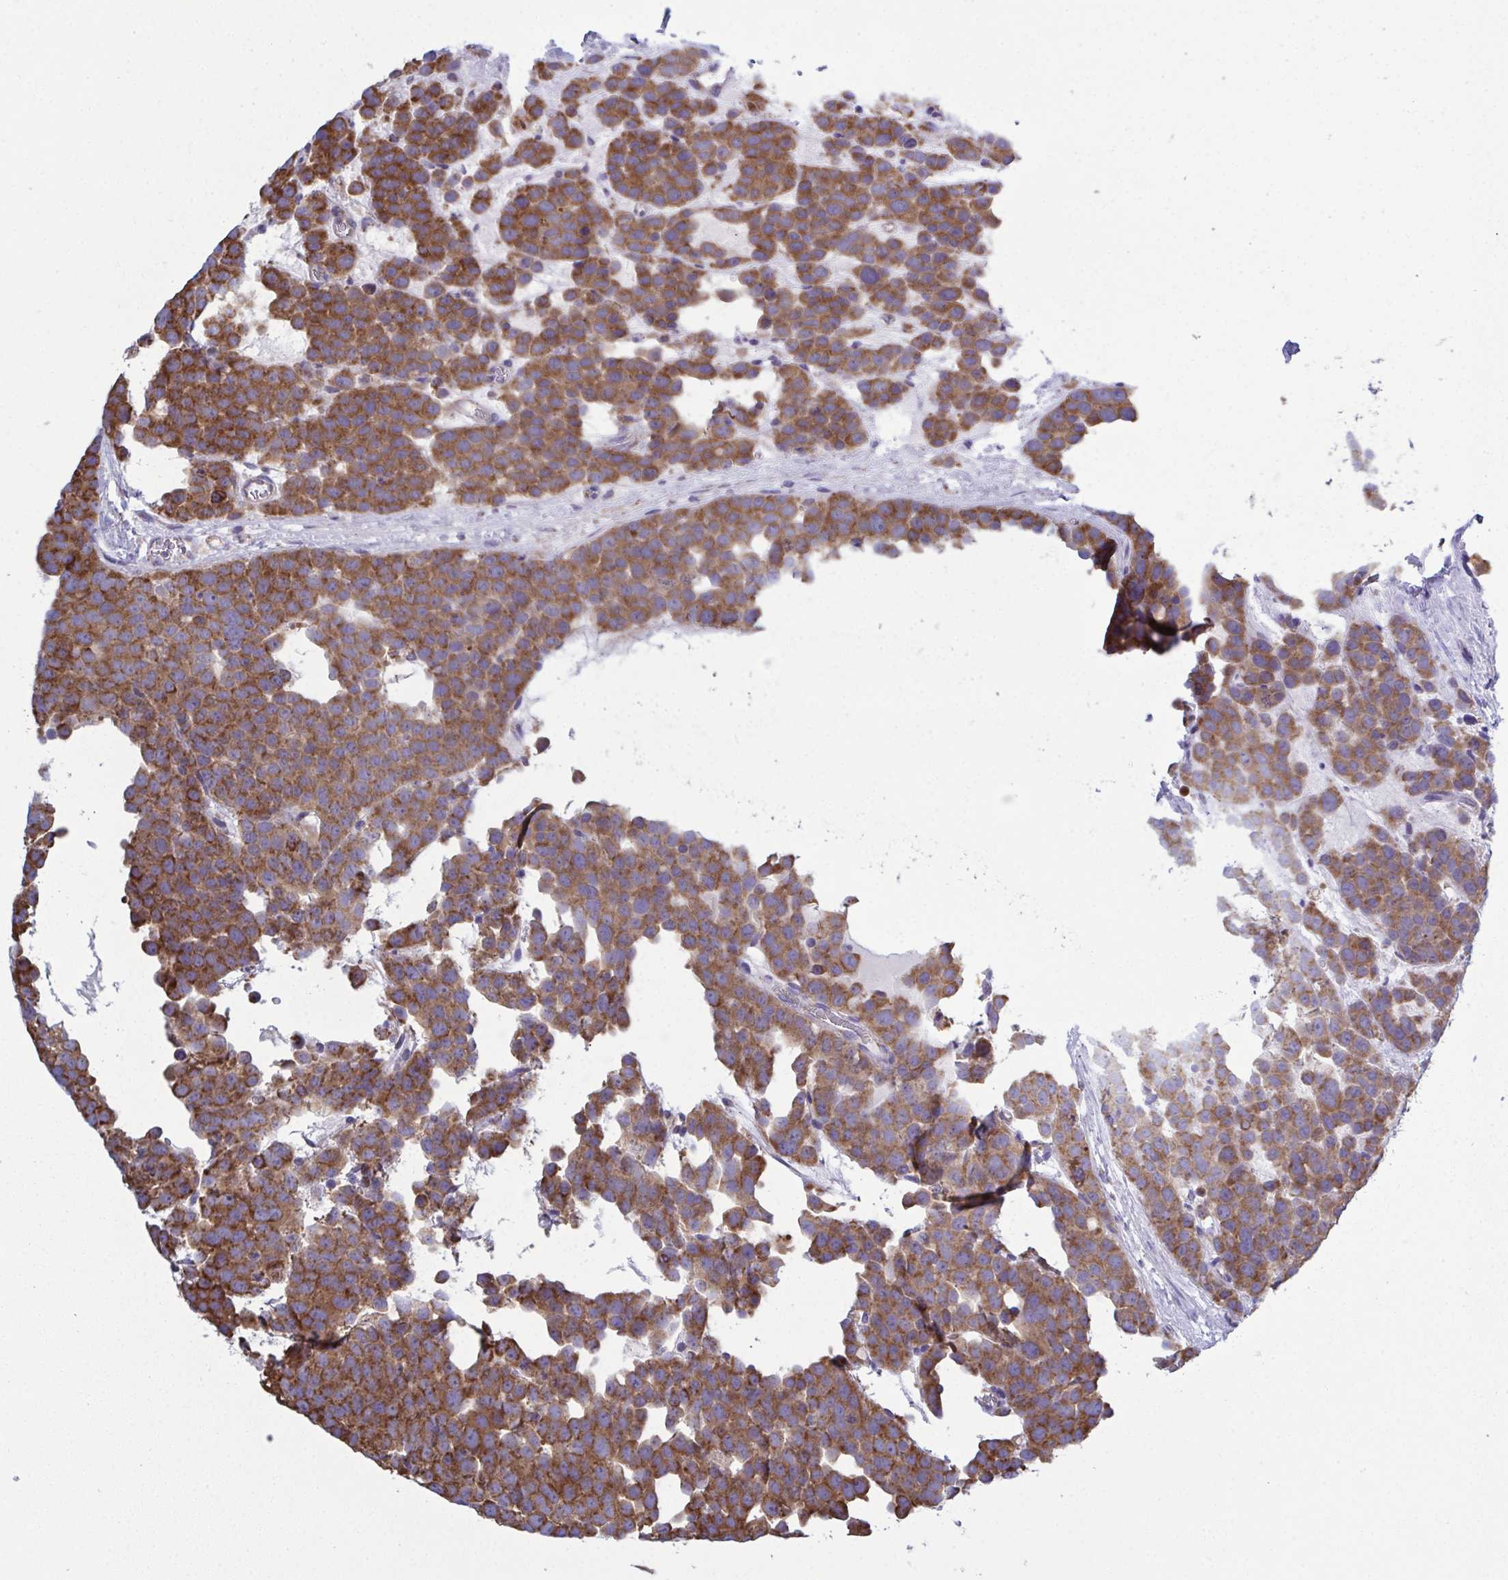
{"staining": {"intensity": "strong", "quantity": ">75%", "location": "cytoplasmic/membranous"}, "tissue": "testis cancer", "cell_type": "Tumor cells", "image_type": "cancer", "snomed": [{"axis": "morphology", "description": "Seminoma, NOS"}, {"axis": "topography", "description": "Testis"}], "caption": "Testis seminoma stained with a protein marker demonstrates strong staining in tumor cells.", "gene": "CSDE1", "patient": {"sex": "male", "age": 71}}